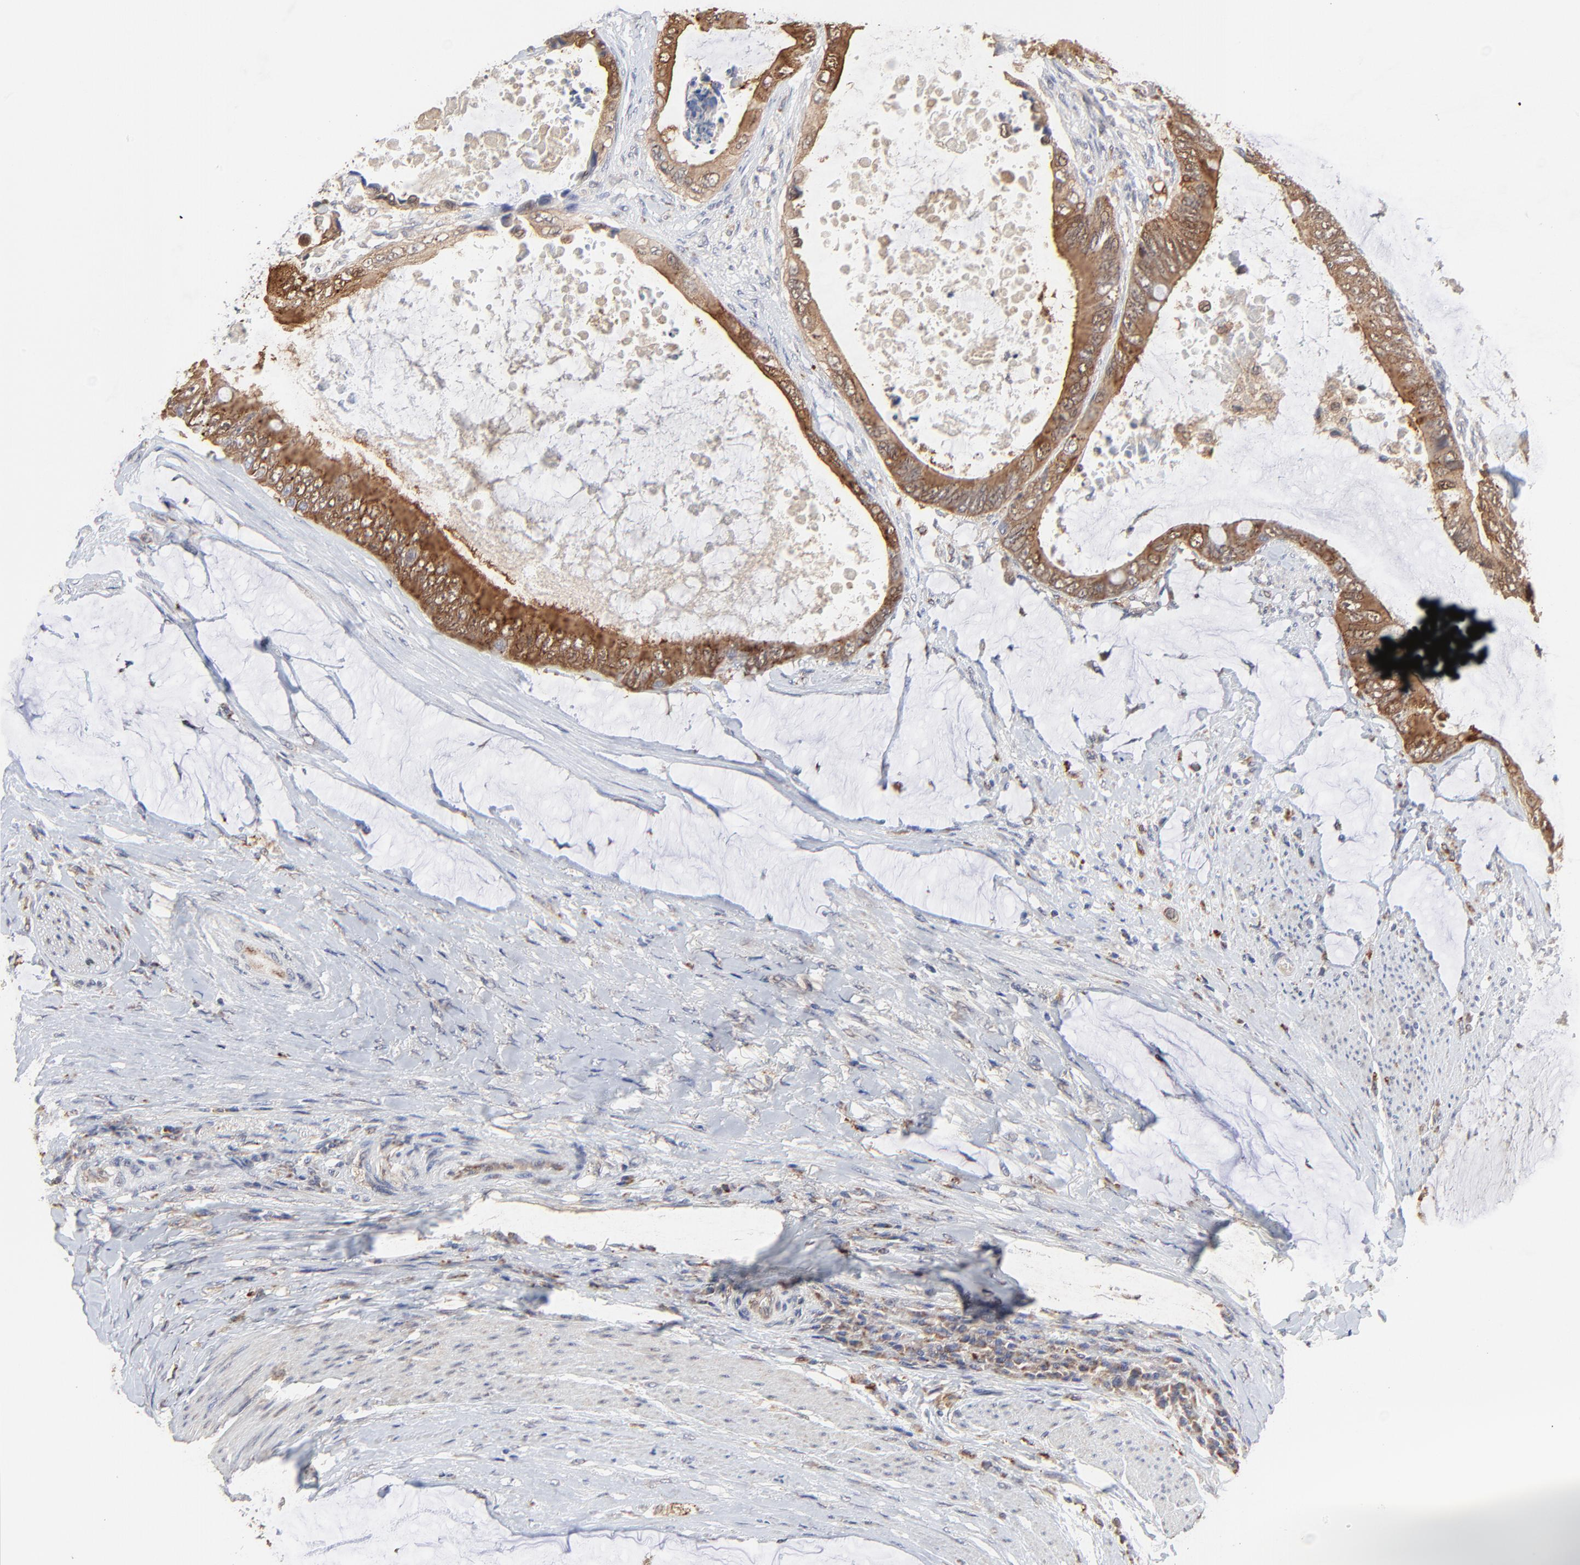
{"staining": {"intensity": "strong", "quantity": ">75%", "location": "cytoplasmic/membranous"}, "tissue": "colorectal cancer", "cell_type": "Tumor cells", "image_type": "cancer", "snomed": [{"axis": "morphology", "description": "Normal tissue, NOS"}, {"axis": "morphology", "description": "Adenocarcinoma, NOS"}, {"axis": "topography", "description": "Rectum"}, {"axis": "topography", "description": "Peripheral nerve tissue"}], "caption": "Protein expression by immunohistochemistry reveals strong cytoplasmic/membranous staining in about >75% of tumor cells in adenocarcinoma (colorectal).", "gene": "LGALS3", "patient": {"sex": "female", "age": 77}}